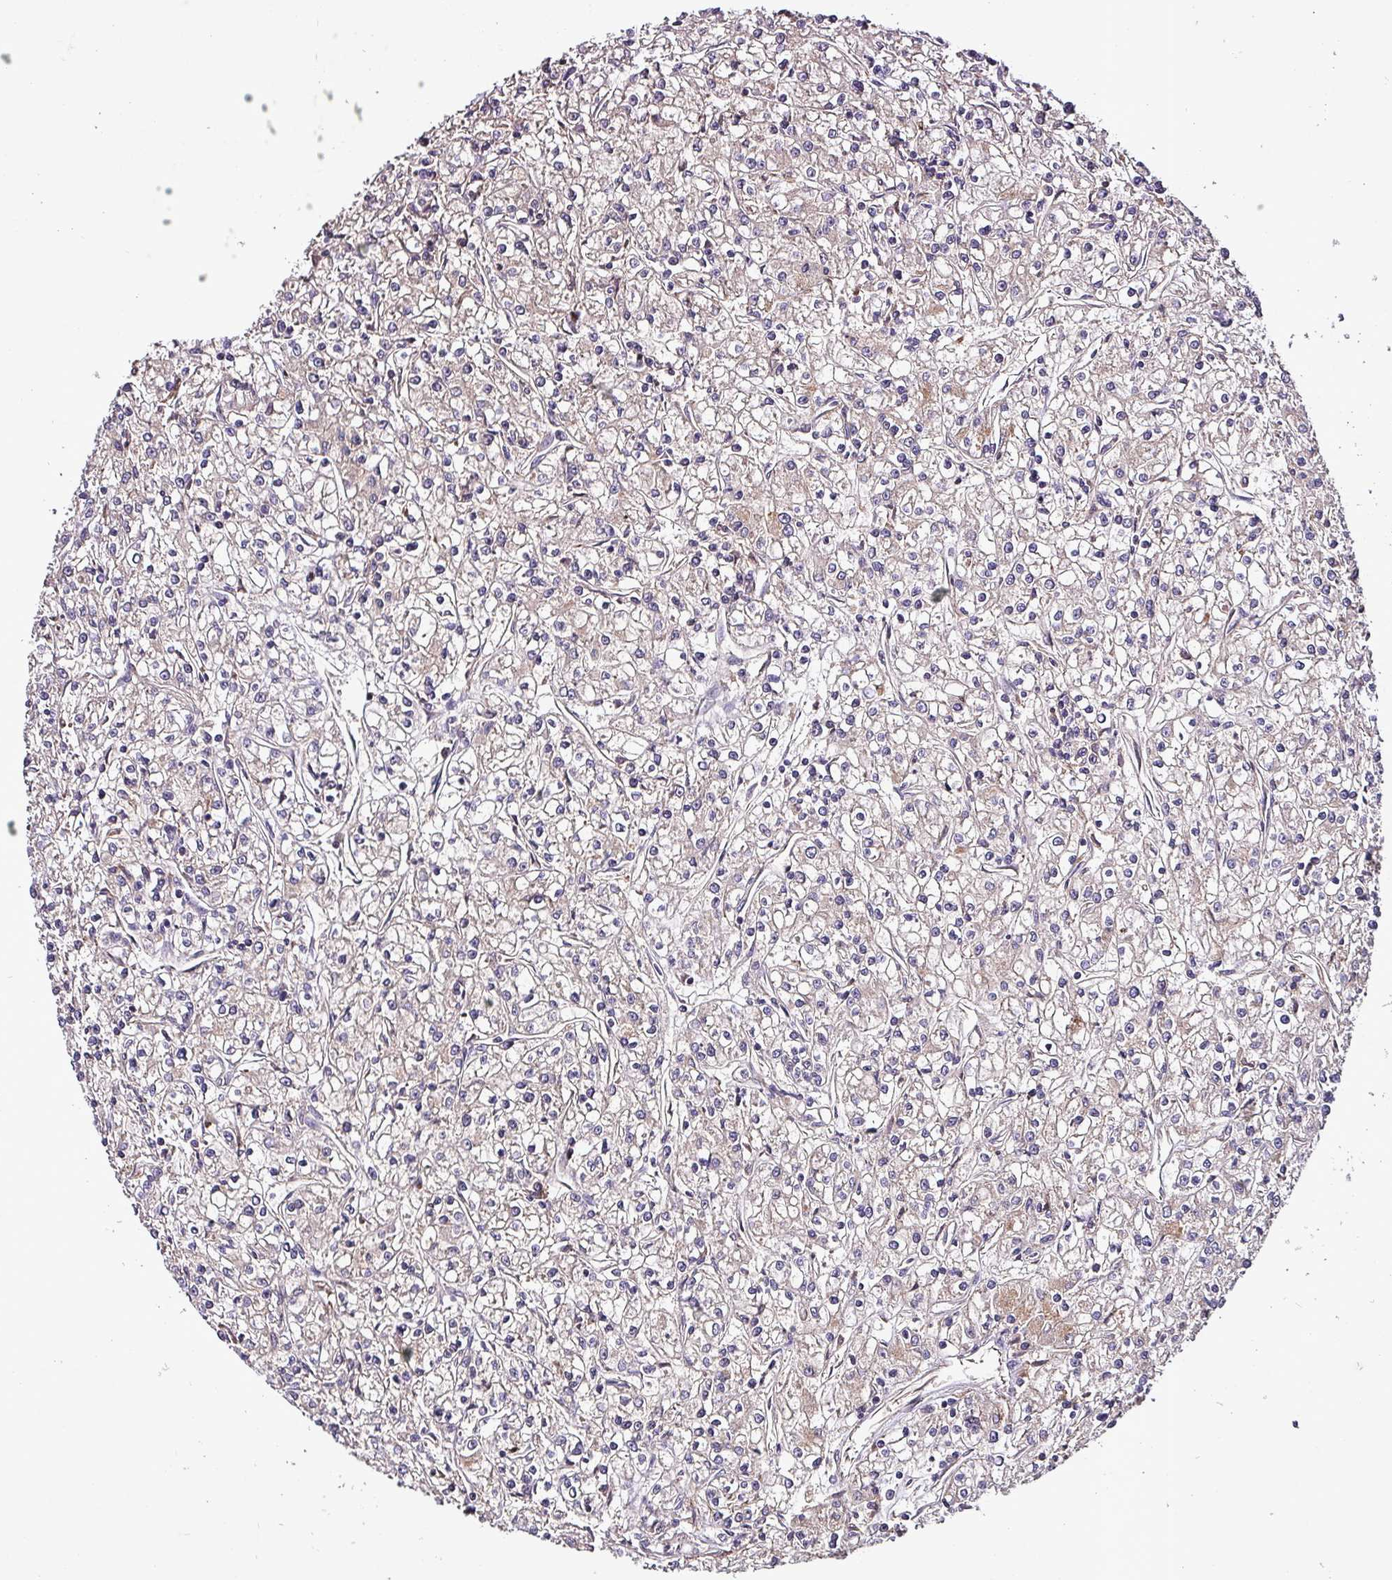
{"staining": {"intensity": "negative", "quantity": "none", "location": "none"}, "tissue": "renal cancer", "cell_type": "Tumor cells", "image_type": "cancer", "snomed": [{"axis": "morphology", "description": "Adenocarcinoma, NOS"}, {"axis": "topography", "description": "Kidney"}], "caption": "Protein analysis of renal cancer displays no significant positivity in tumor cells. The staining was performed using DAB (3,3'-diaminobenzidine) to visualize the protein expression in brown, while the nuclei were stained in blue with hematoxylin (Magnification: 20x).", "gene": "PAFAH1B2", "patient": {"sex": "female", "age": 59}}